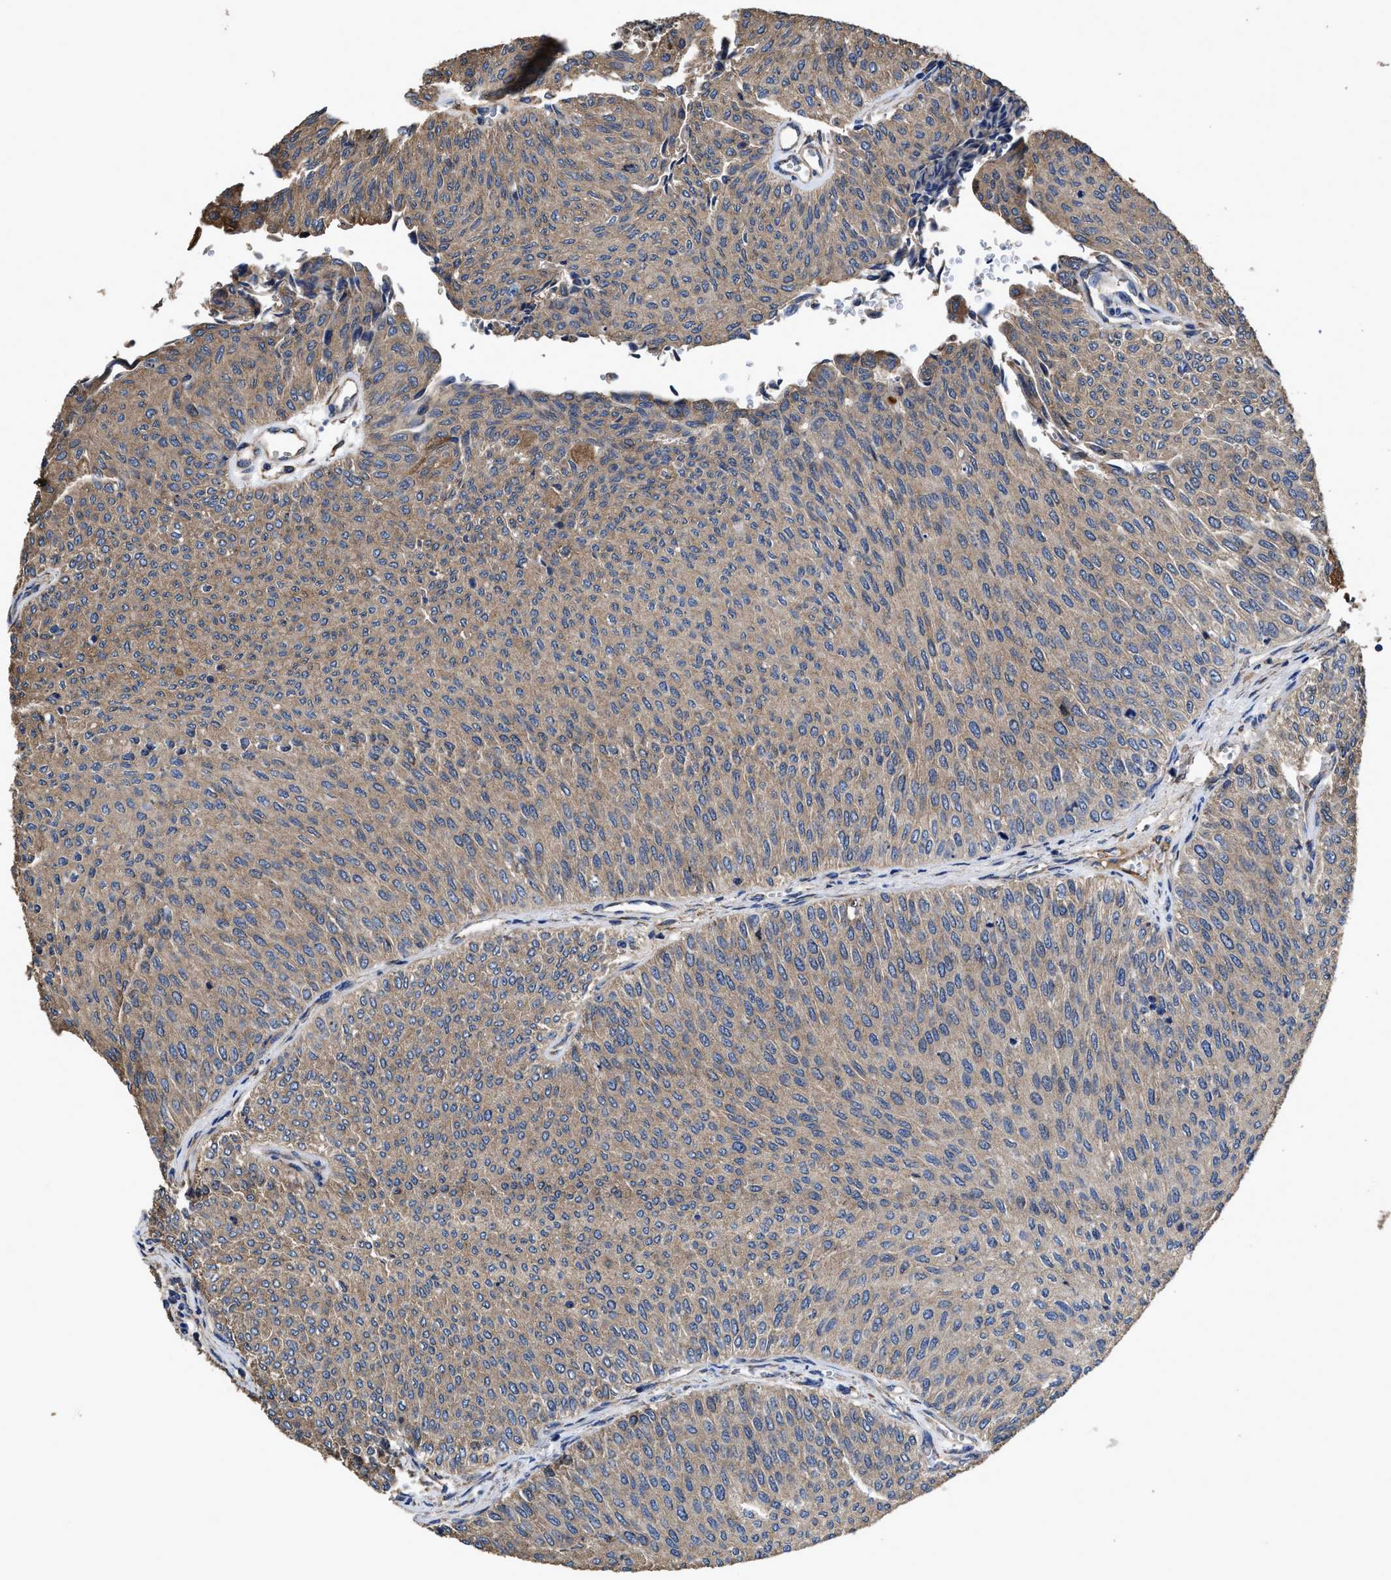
{"staining": {"intensity": "moderate", "quantity": ">75%", "location": "cytoplasmic/membranous"}, "tissue": "urothelial cancer", "cell_type": "Tumor cells", "image_type": "cancer", "snomed": [{"axis": "morphology", "description": "Urothelial carcinoma, Low grade"}, {"axis": "topography", "description": "Urinary bladder"}], "caption": "The micrograph demonstrates immunohistochemical staining of urothelial cancer. There is moderate cytoplasmic/membranous expression is identified in about >75% of tumor cells. (DAB IHC with brightfield microscopy, high magnification).", "gene": "IDNK", "patient": {"sex": "male", "age": 78}}